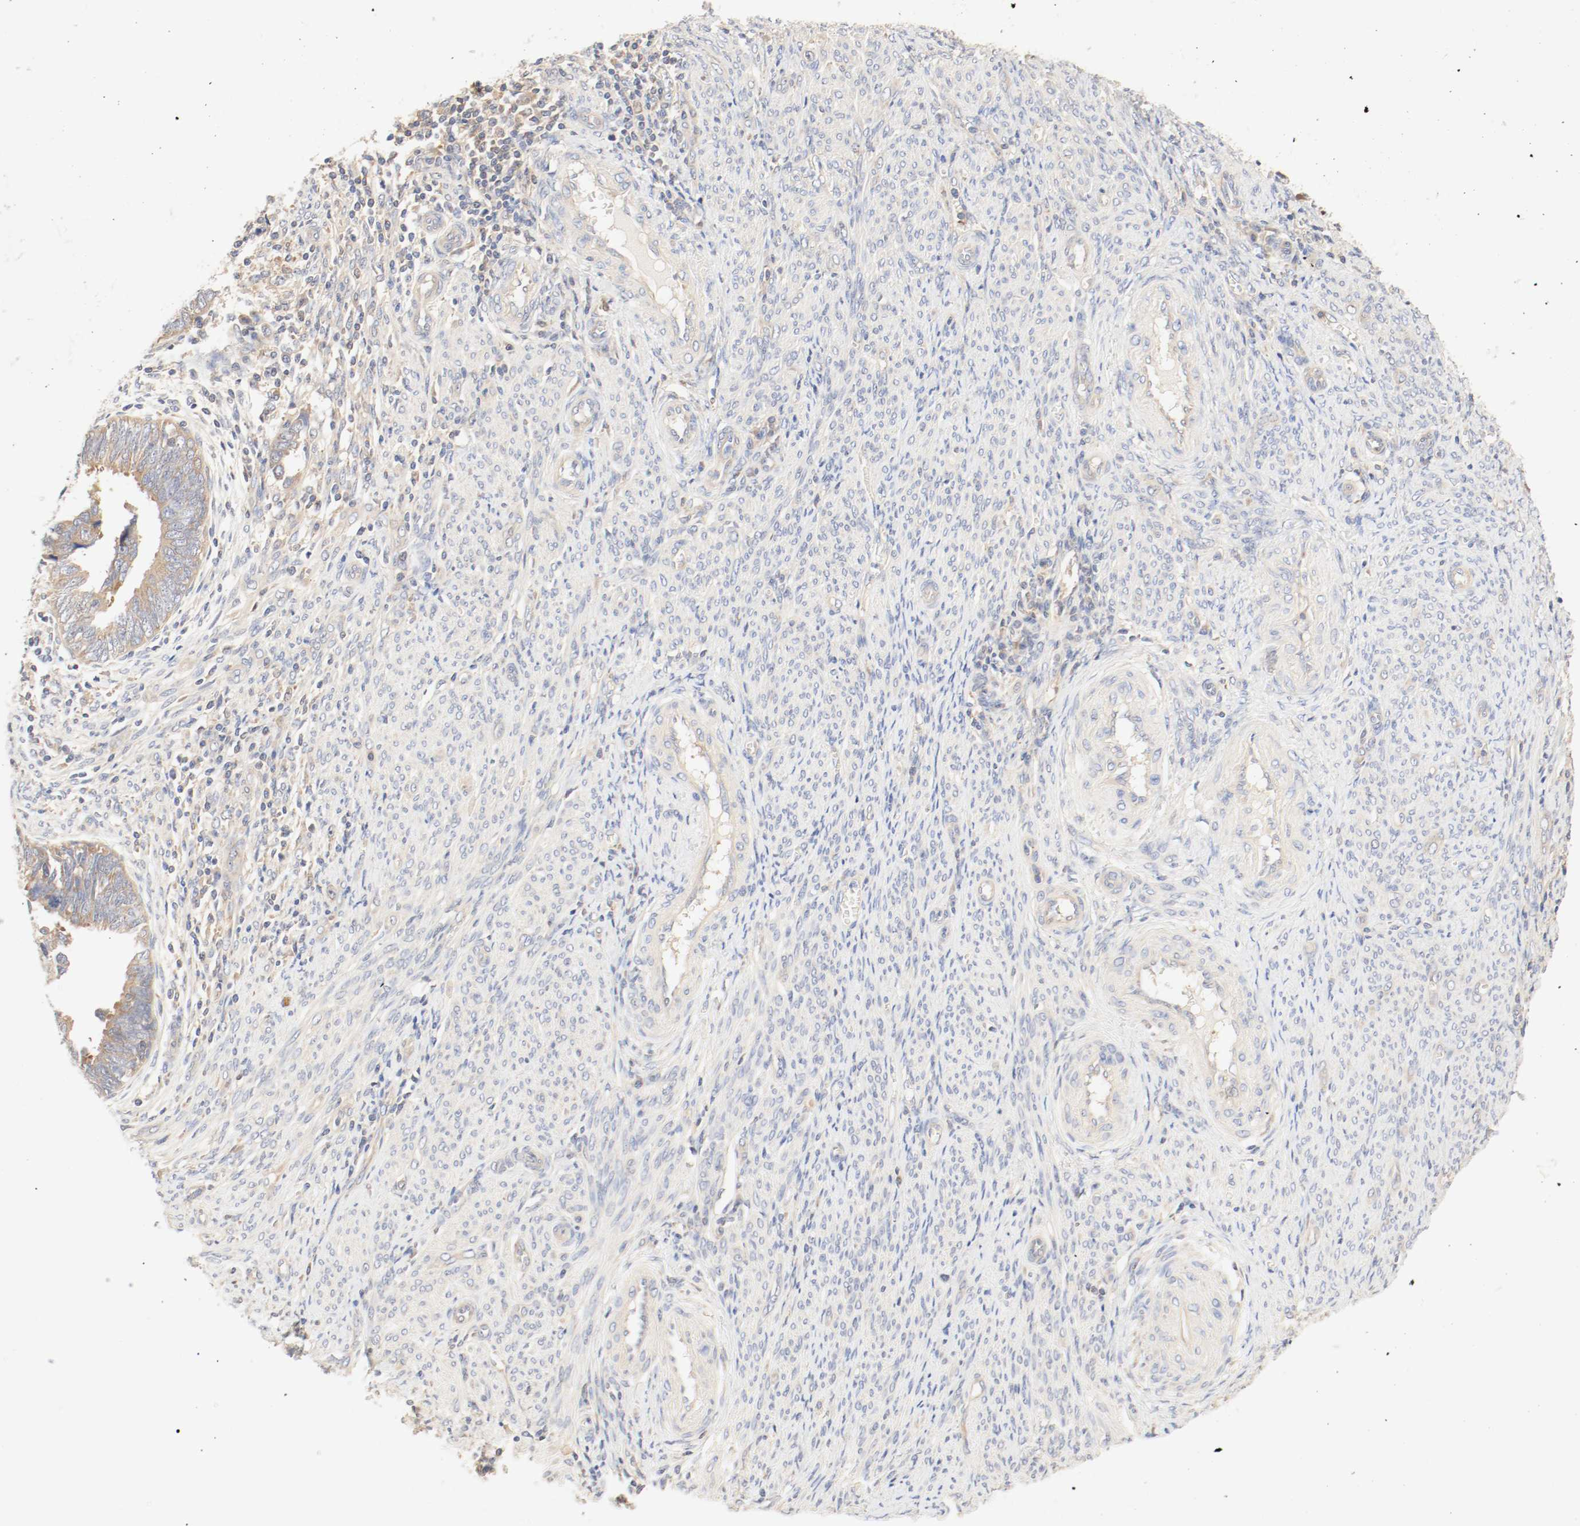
{"staining": {"intensity": "moderate", "quantity": ">75%", "location": "cytoplasmic/membranous"}, "tissue": "endometrial cancer", "cell_type": "Tumor cells", "image_type": "cancer", "snomed": [{"axis": "morphology", "description": "Adenocarcinoma, NOS"}, {"axis": "topography", "description": "Endometrium"}], "caption": "Immunohistochemical staining of human endometrial adenocarcinoma reveals medium levels of moderate cytoplasmic/membranous protein expression in about >75% of tumor cells. Nuclei are stained in blue.", "gene": "GIT1", "patient": {"sex": "female", "age": 75}}